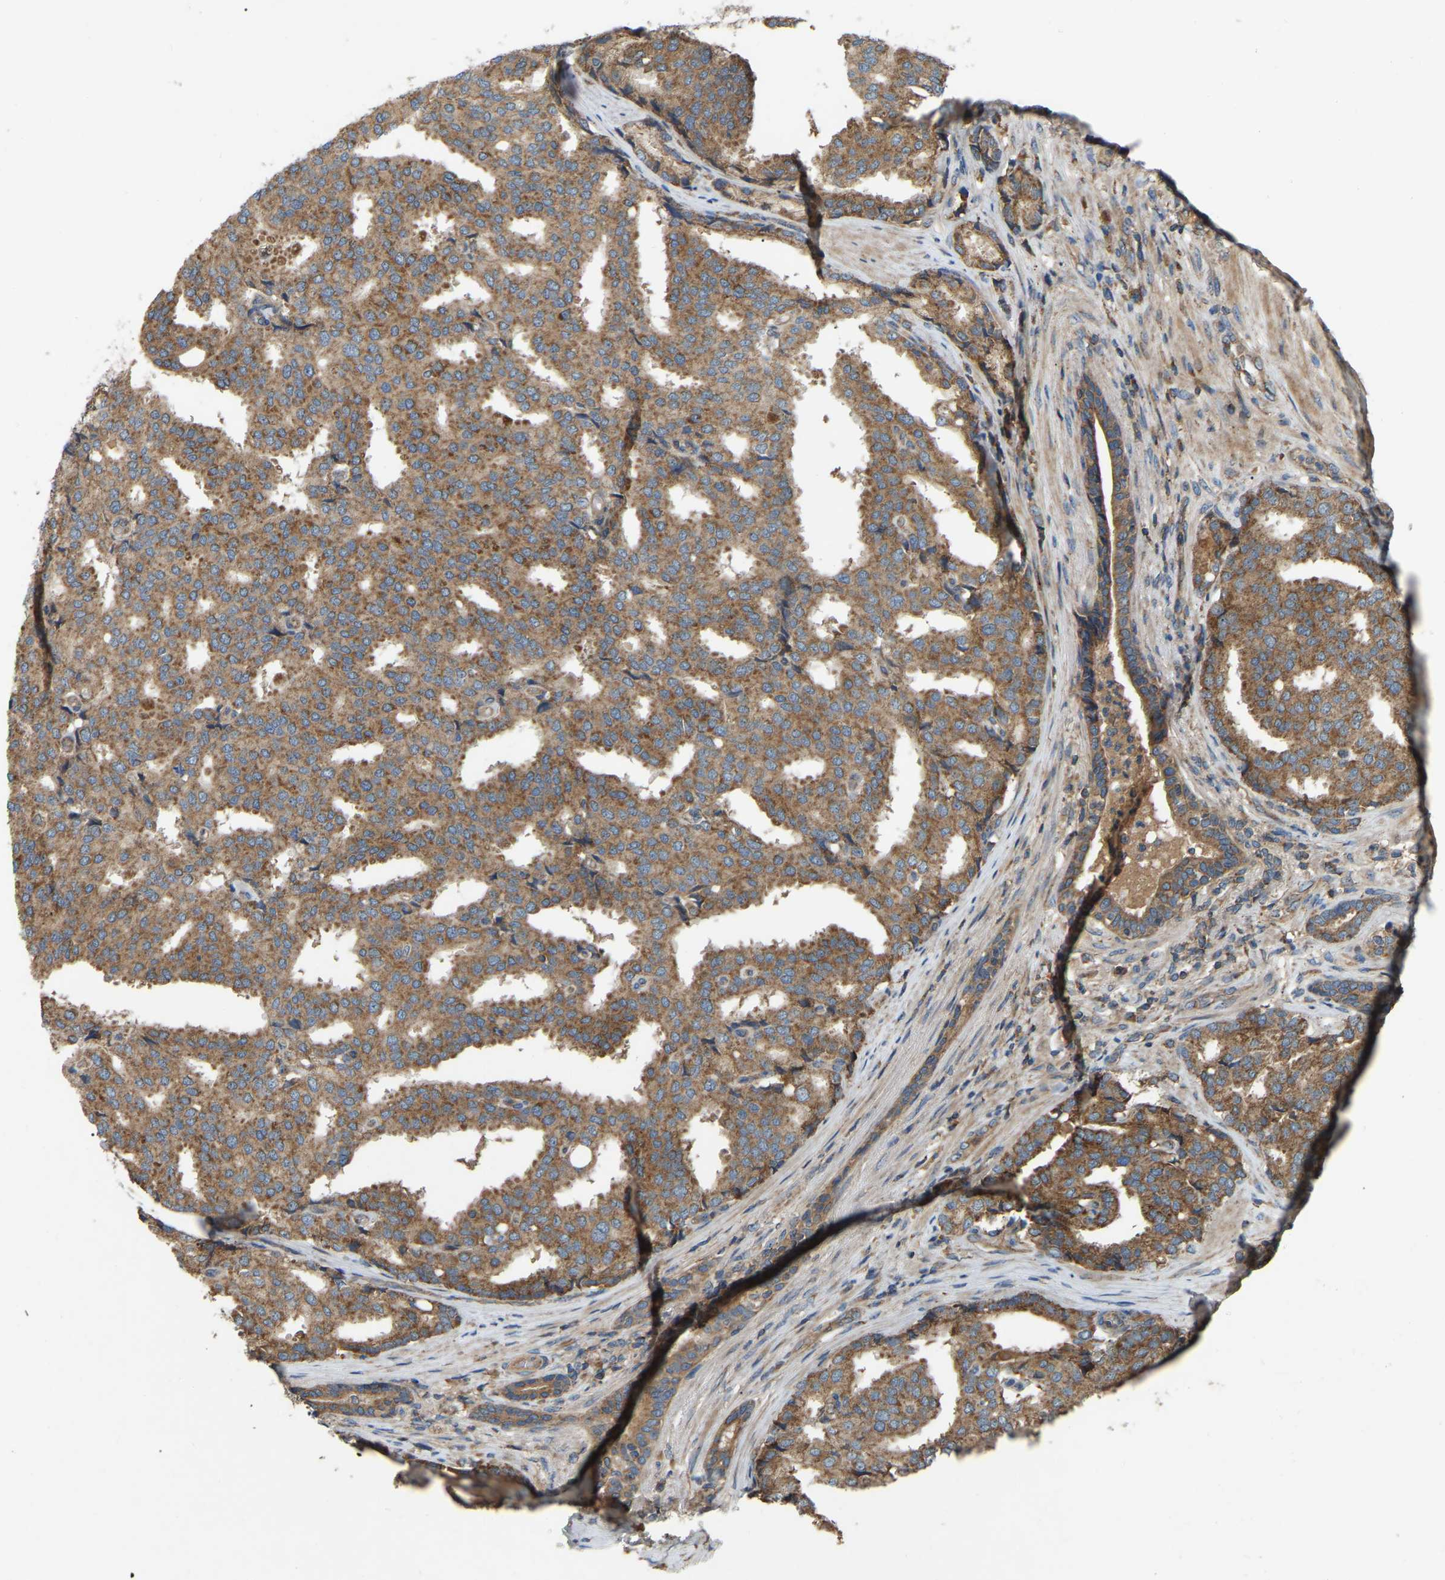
{"staining": {"intensity": "moderate", "quantity": ">75%", "location": "cytoplasmic/membranous"}, "tissue": "prostate cancer", "cell_type": "Tumor cells", "image_type": "cancer", "snomed": [{"axis": "morphology", "description": "Adenocarcinoma, High grade"}, {"axis": "topography", "description": "Prostate"}], "caption": "Human prostate adenocarcinoma (high-grade) stained with a brown dye shows moderate cytoplasmic/membranous positive staining in approximately >75% of tumor cells.", "gene": "SAMD9L", "patient": {"sex": "male", "age": 50}}